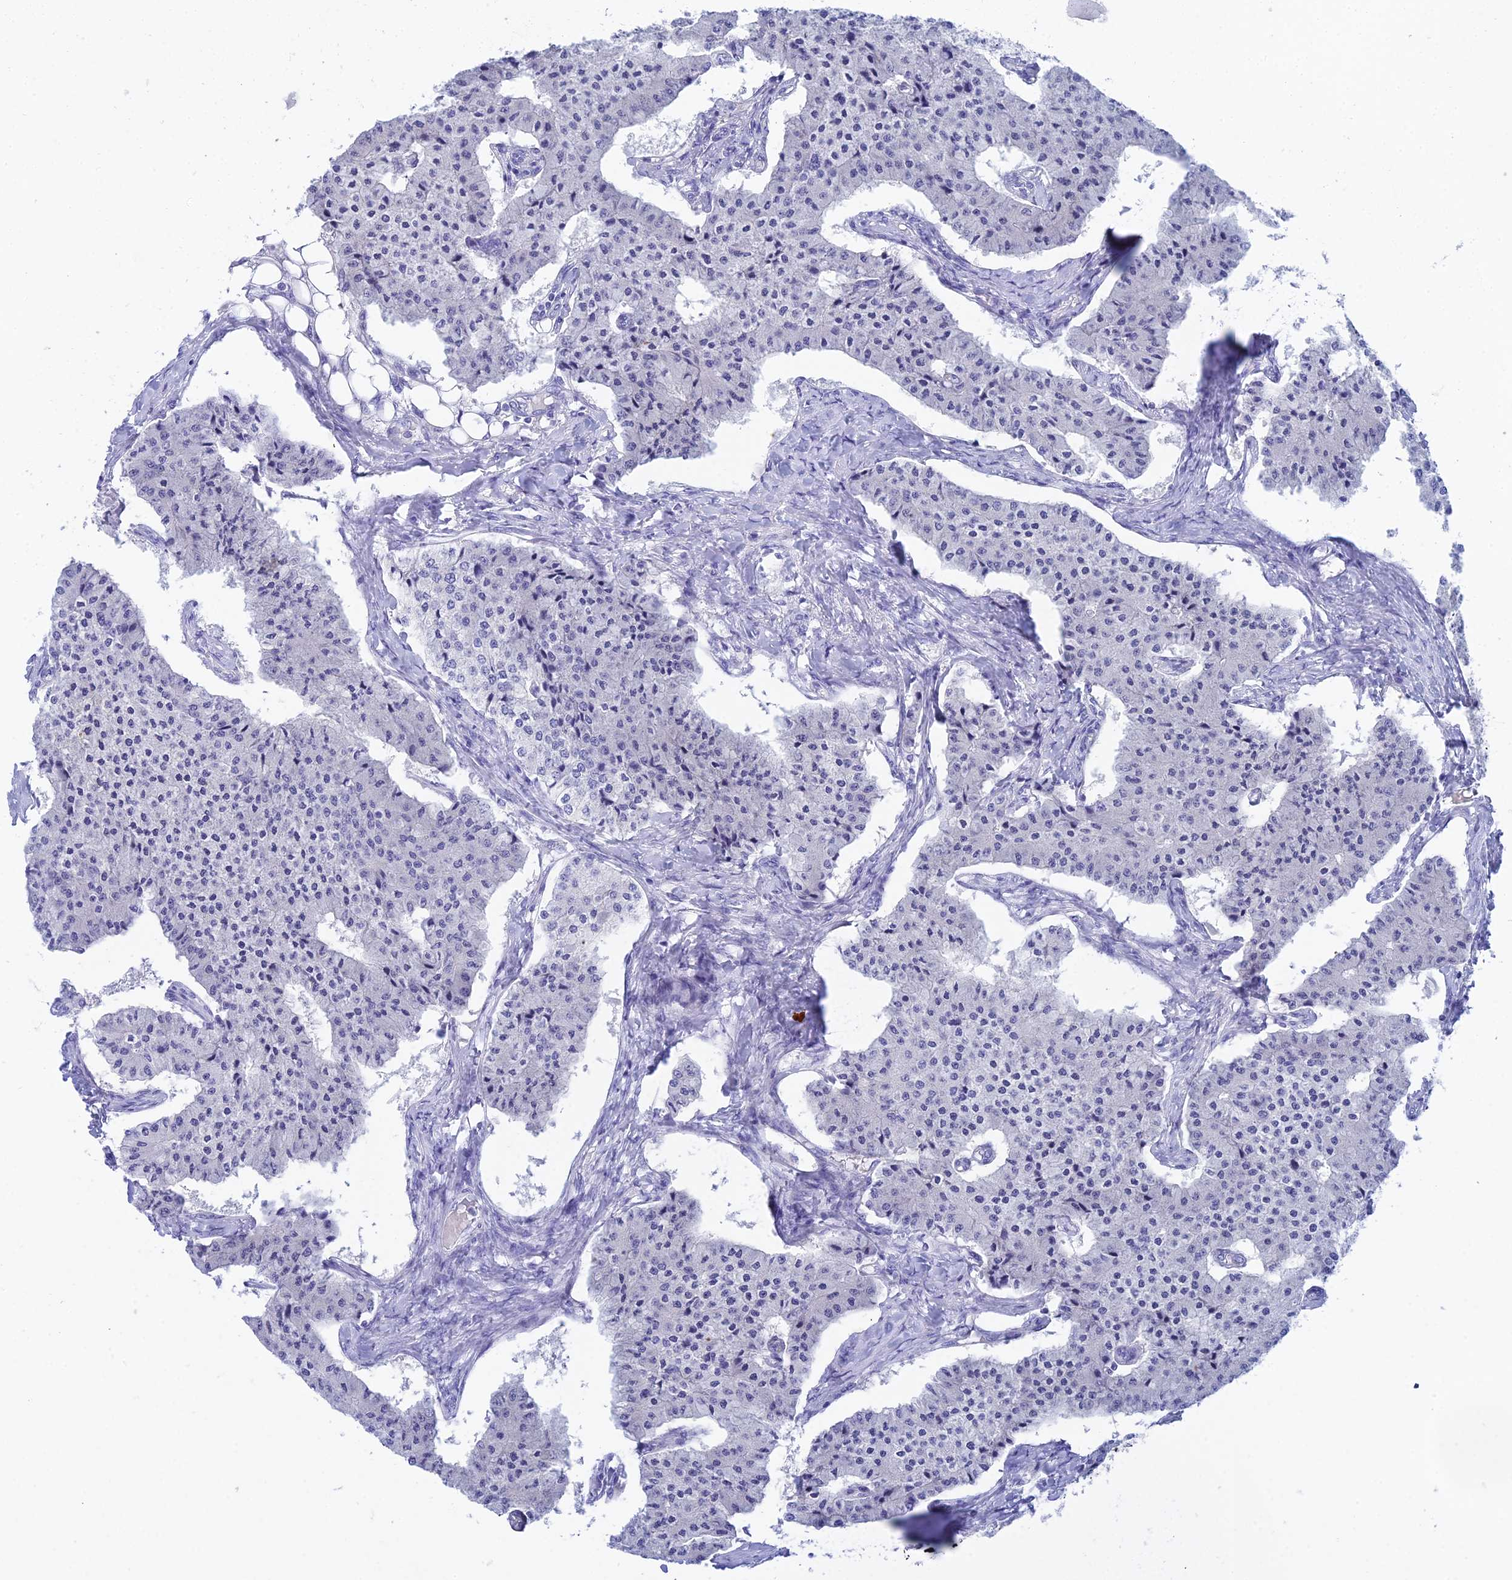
{"staining": {"intensity": "negative", "quantity": "none", "location": "none"}, "tissue": "carcinoid", "cell_type": "Tumor cells", "image_type": "cancer", "snomed": [{"axis": "morphology", "description": "Carcinoid, malignant, NOS"}, {"axis": "topography", "description": "Colon"}], "caption": "This photomicrograph is of malignant carcinoid stained with IHC to label a protein in brown with the nuclei are counter-stained blue. There is no staining in tumor cells.", "gene": "REG1A", "patient": {"sex": "female", "age": 52}}